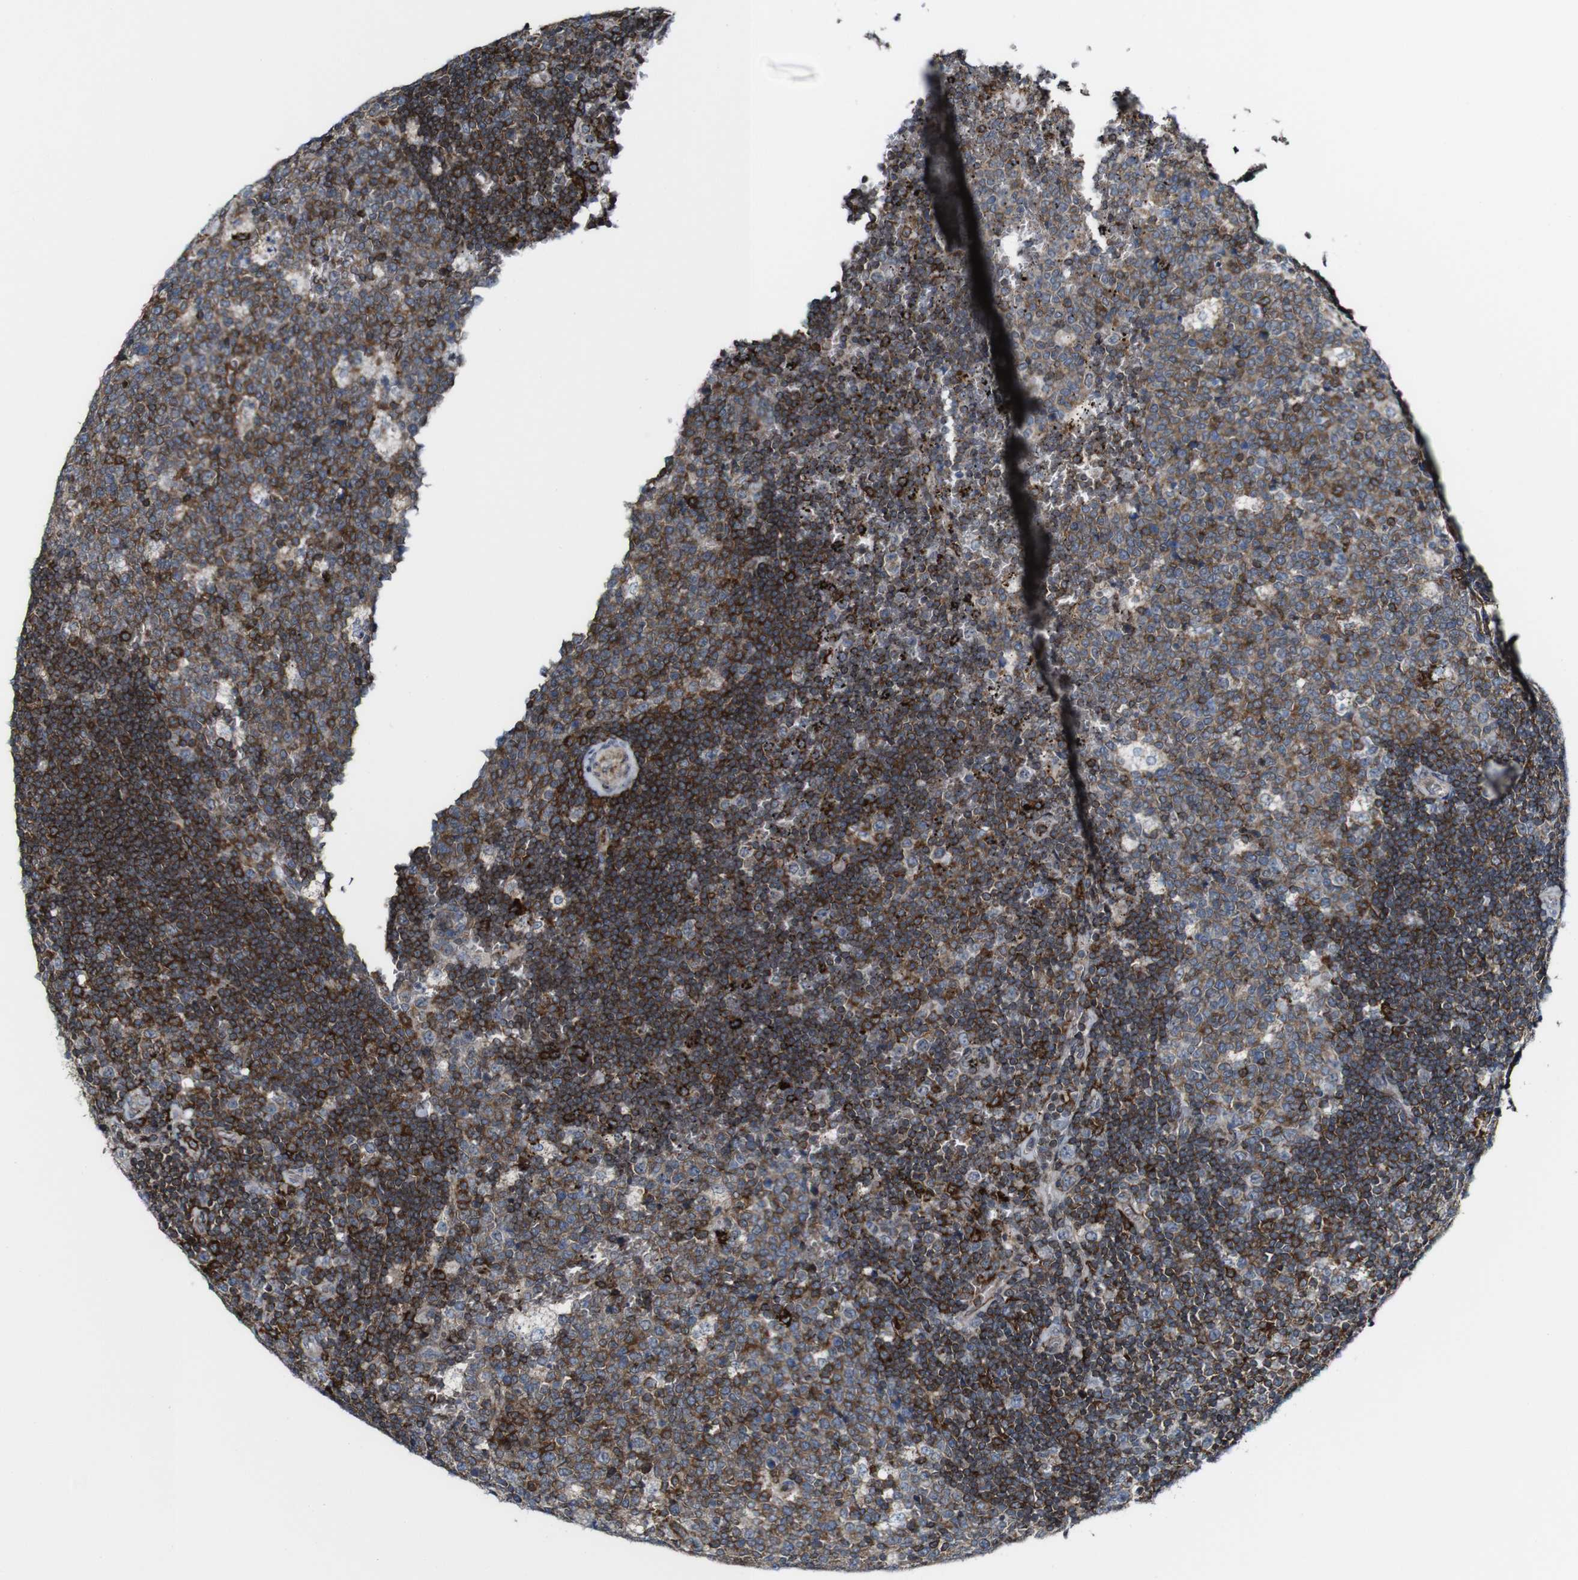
{"staining": {"intensity": "moderate", "quantity": "25%-75%", "location": "cytoplasmic/membranous"}, "tissue": "lymph node", "cell_type": "Germinal center cells", "image_type": "normal", "snomed": [{"axis": "morphology", "description": "Normal tissue, NOS"}, {"axis": "topography", "description": "Lymph node"}, {"axis": "topography", "description": "Salivary gland"}], "caption": "A medium amount of moderate cytoplasmic/membranous positivity is appreciated in approximately 25%-75% of germinal center cells in normal lymph node.", "gene": "JAK2", "patient": {"sex": "male", "age": 8}}